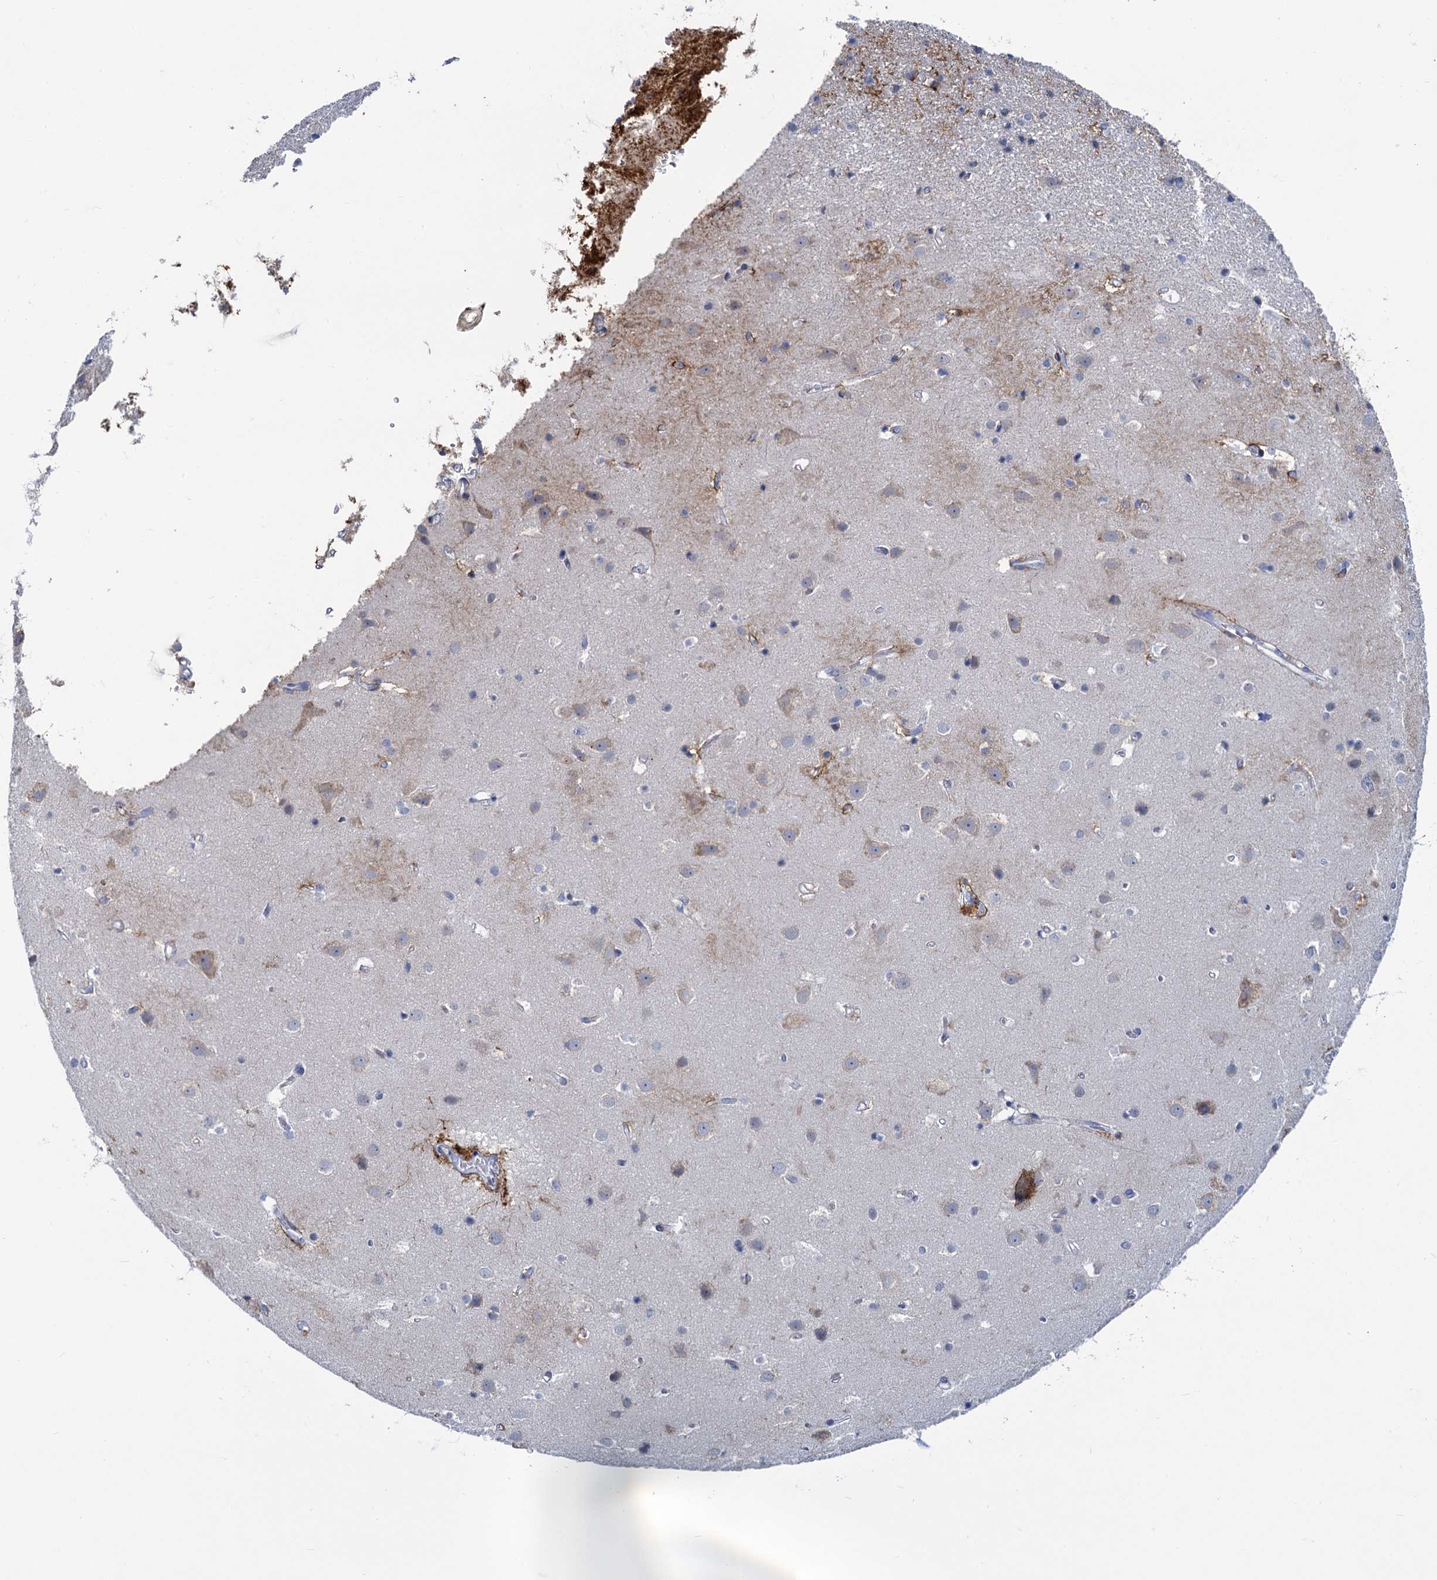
{"staining": {"intensity": "moderate", "quantity": "25%-75%", "location": "cytoplasmic/membranous"}, "tissue": "cerebral cortex", "cell_type": "Endothelial cells", "image_type": "normal", "snomed": [{"axis": "morphology", "description": "Normal tissue, NOS"}, {"axis": "topography", "description": "Cerebral cortex"}], "caption": "Brown immunohistochemical staining in normal cerebral cortex exhibits moderate cytoplasmic/membranous staining in approximately 25%-75% of endothelial cells.", "gene": "PRSS35", "patient": {"sex": "male", "age": 54}}